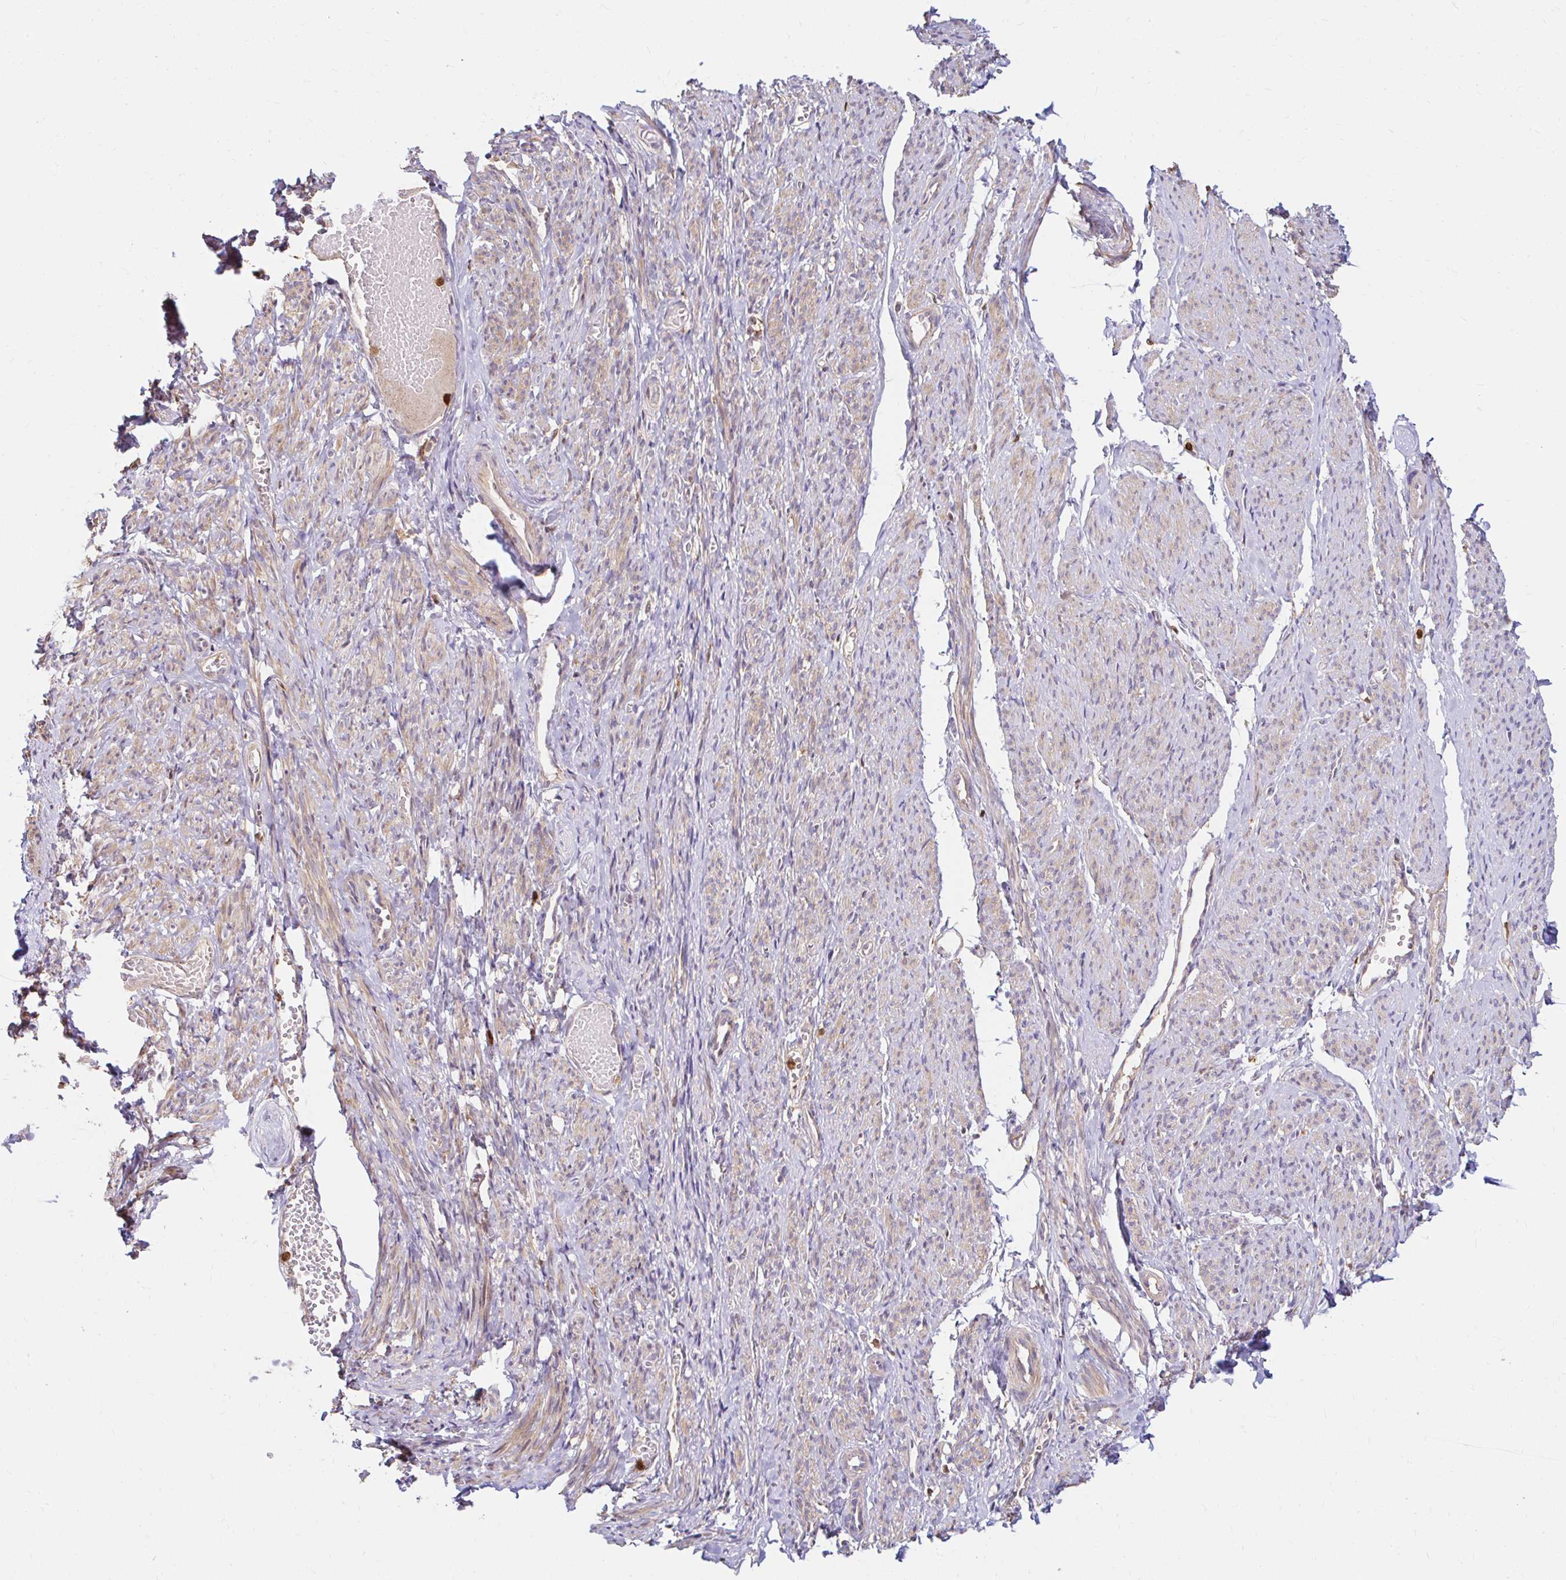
{"staining": {"intensity": "weak", "quantity": "25%-75%", "location": "cytoplasmic/membranous"}, "tissue": "smooth muscle", "cell_type": "Smooth muscle cells", "image_type": "normal", "snomed": [{"axis": "morphology", "description": "Normal tissue, NOS"}, {"axis": "topography", "description": "Smooth muscle"}], "caption": "Immunohistochemistry (IHC) staining of unremarkable smooth muscle, which shows low levels of weak cytoplasmic/membranous staining in approximately 25%-75% of smooth muscle cells indicating weak cytoplasmic/membranous protein positivity. The staining was performed using DAB (brown) for protein detection and nuclei were counterstained in hematoxylin (blue).", "gene": "PYCARD", "patient": {"sex": "female", "age": 65}}